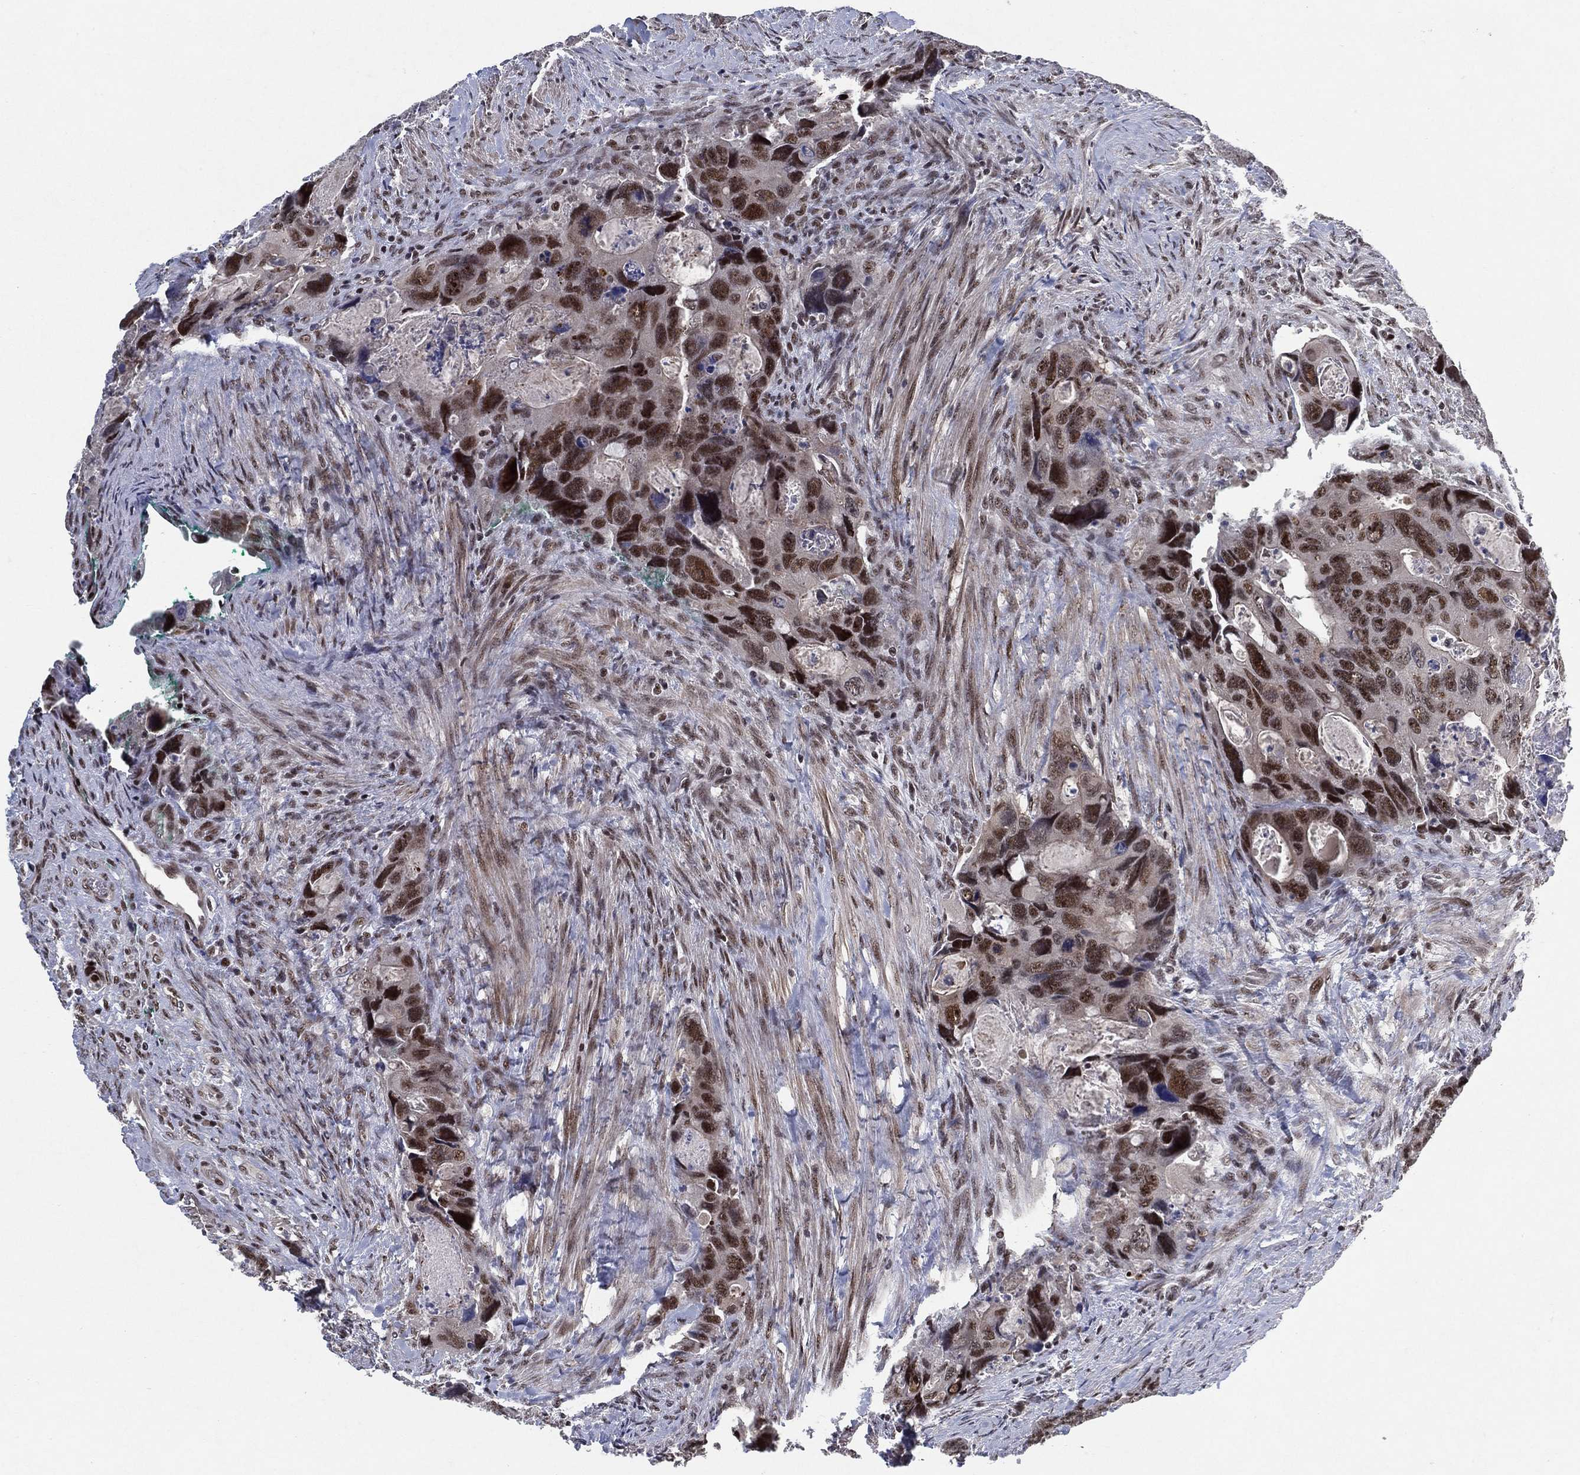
{"staining": {"intensity": "strong", "quantity": "<25%", "location": "nuclear"}, "tissue": "colorectal cancer", "cell_type": "Tumor cells", "image_type": "cancer", "snomed": [{"axis": "morphology", "description": "Adenocarcinoma, NOS"}, {"axis": "topography", "description": "Rectum"}], "caption": "The photomicrograph reveals a brown stain indicating the presence of a protein in the nuclear of tumor cells in colorectal cancer.", "gene": "DGCR8", "patient": {"sex": "male", "age": 62}}